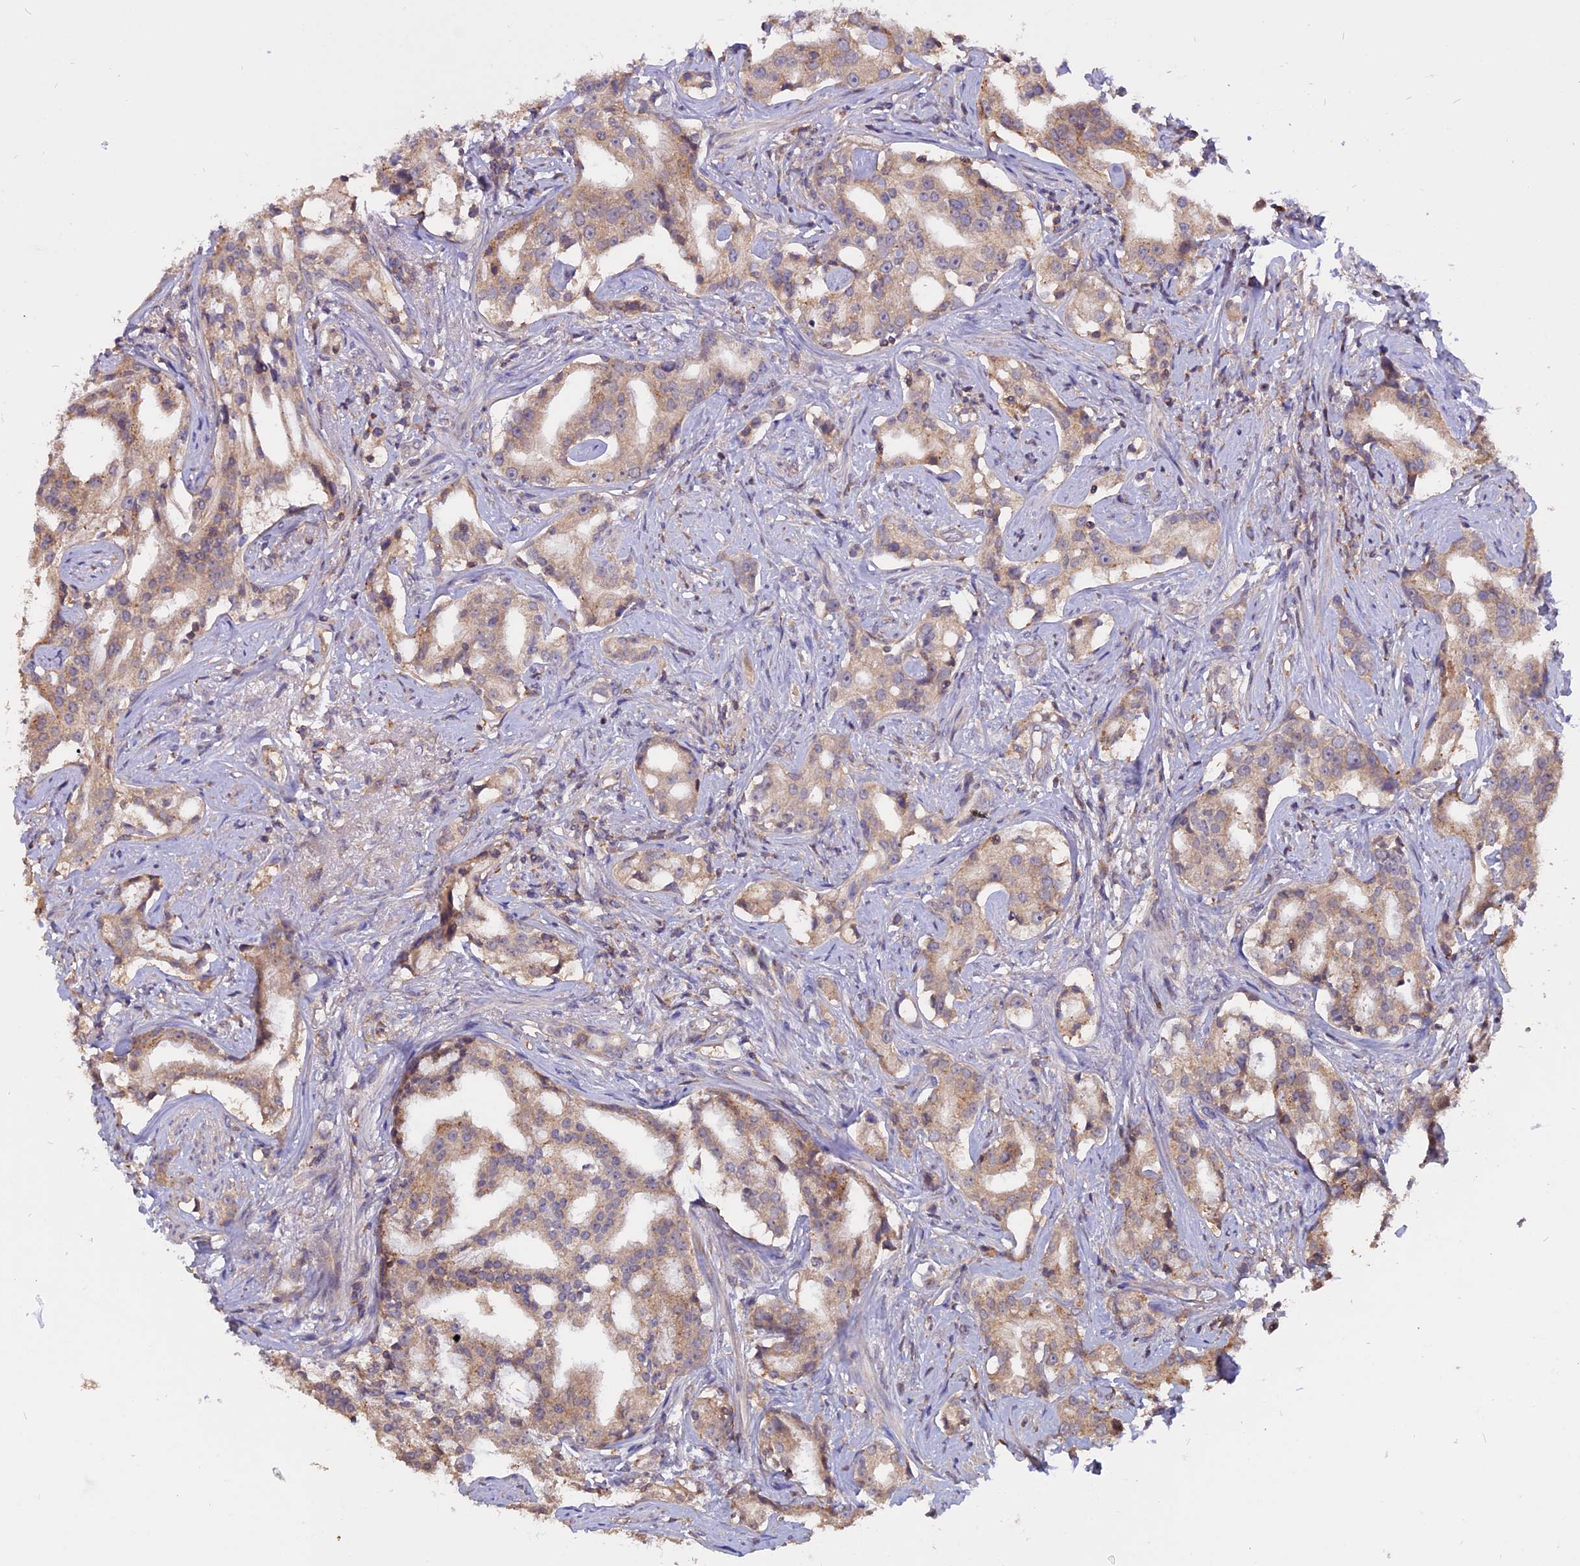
{"staining": {"intensity": "weak", "quantity": ">75%", "location": "cytoplasmic/membranous"}, "tissue": "prostate cancer", "cell_type": "Tumor cells", "image_type": "cancer", "snomed": [{"axis": "morphology", "description": "Adenocarcinoma, High grade"}, {"axis": "topography", "description": "Prostate"}], "caption": "A brown stain highlights weak cytoplasmic/membranous expression of a protein in prostate high-grade adenocarcinoma tumor cells. Immunohistochemistry stains the protein in brown and the nuclei are stained blue.", "gene": "CARMIL2", "patient": {"sex": "male", "age": 67}}